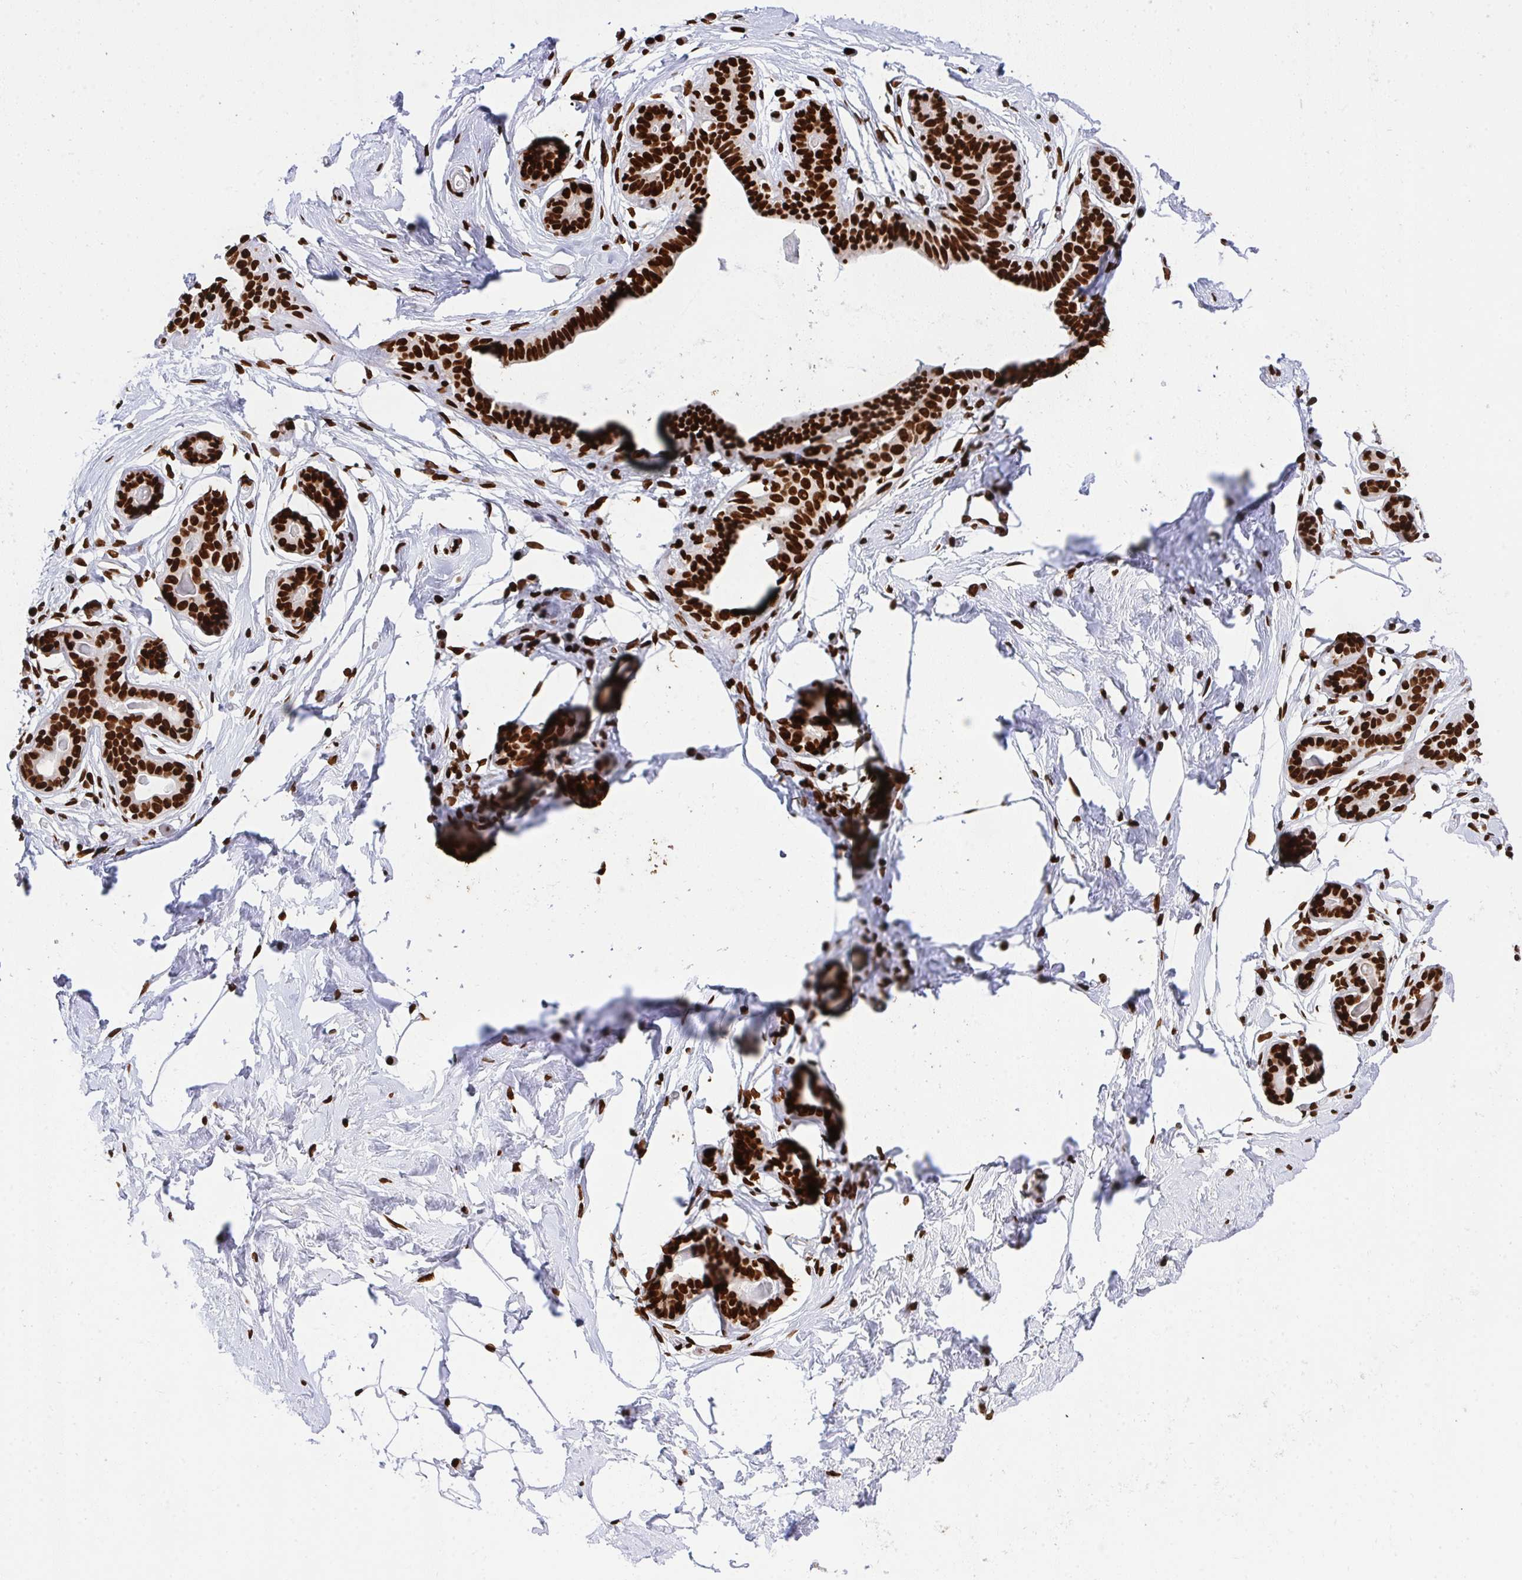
{"staining": {"intensity": "strong", "quantity": ">75%", "location": "nuclear"}, "tissue": "breast", "cell_type": "Adipocytes", "image_type": "normal", "snomed": [{"axis": "morphology", "description": "Normal tissue, NOS"}, {"axis": "topography", "description": "Breast"}], "caption": "DAB immunohistochemical staining of benign breast shows strong nuclear protein expression in approximately >75% of adipocytes.", "gene": "HNRNPL", "patient": {"sex": "female", "age": 45}}